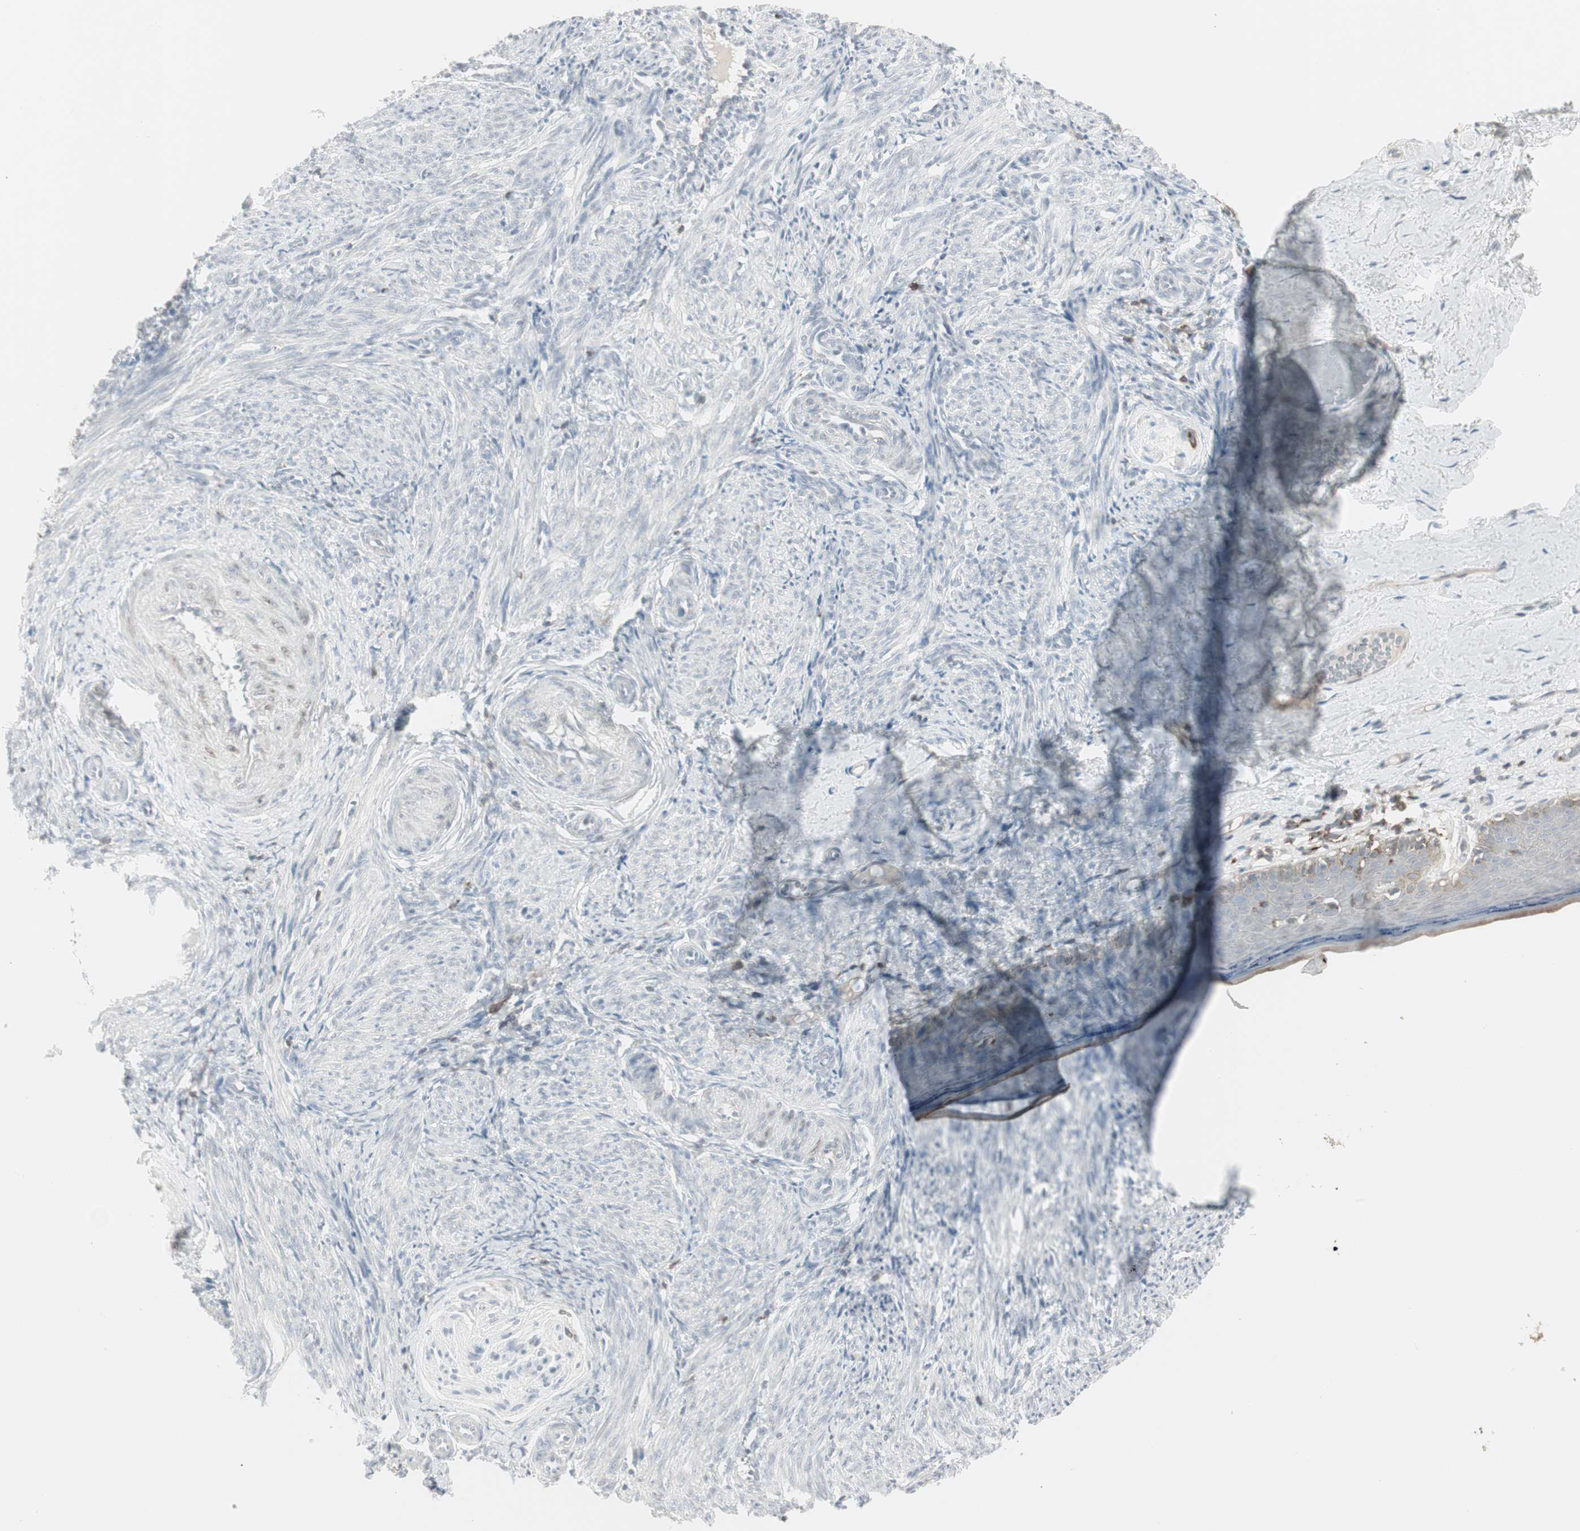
{"staining": {"intensity": "weak", "quantity": ">75%", "location": "nuclear"}, "tissue": "smooth muscle", "cell_type": "Smooth muscle cells", "image_type": "normal", "snomed": [{"axis": "morphology", "description": "Normal tissue, NOS"}, {"axis": "topography", "description": "Endometrium"}], "caption": "Smooth muscle was stained to show a protein in brown. There is low levels of weak nuclear staining in approximately >75% of smooth muscle cells. The staining is performed using DAB brown chromogen to label protein expression. The nuclei are counter-stained blue using hematoxylin.", "gene": "MAP4K4", "patient": {"sex": "female", "age": 33}}